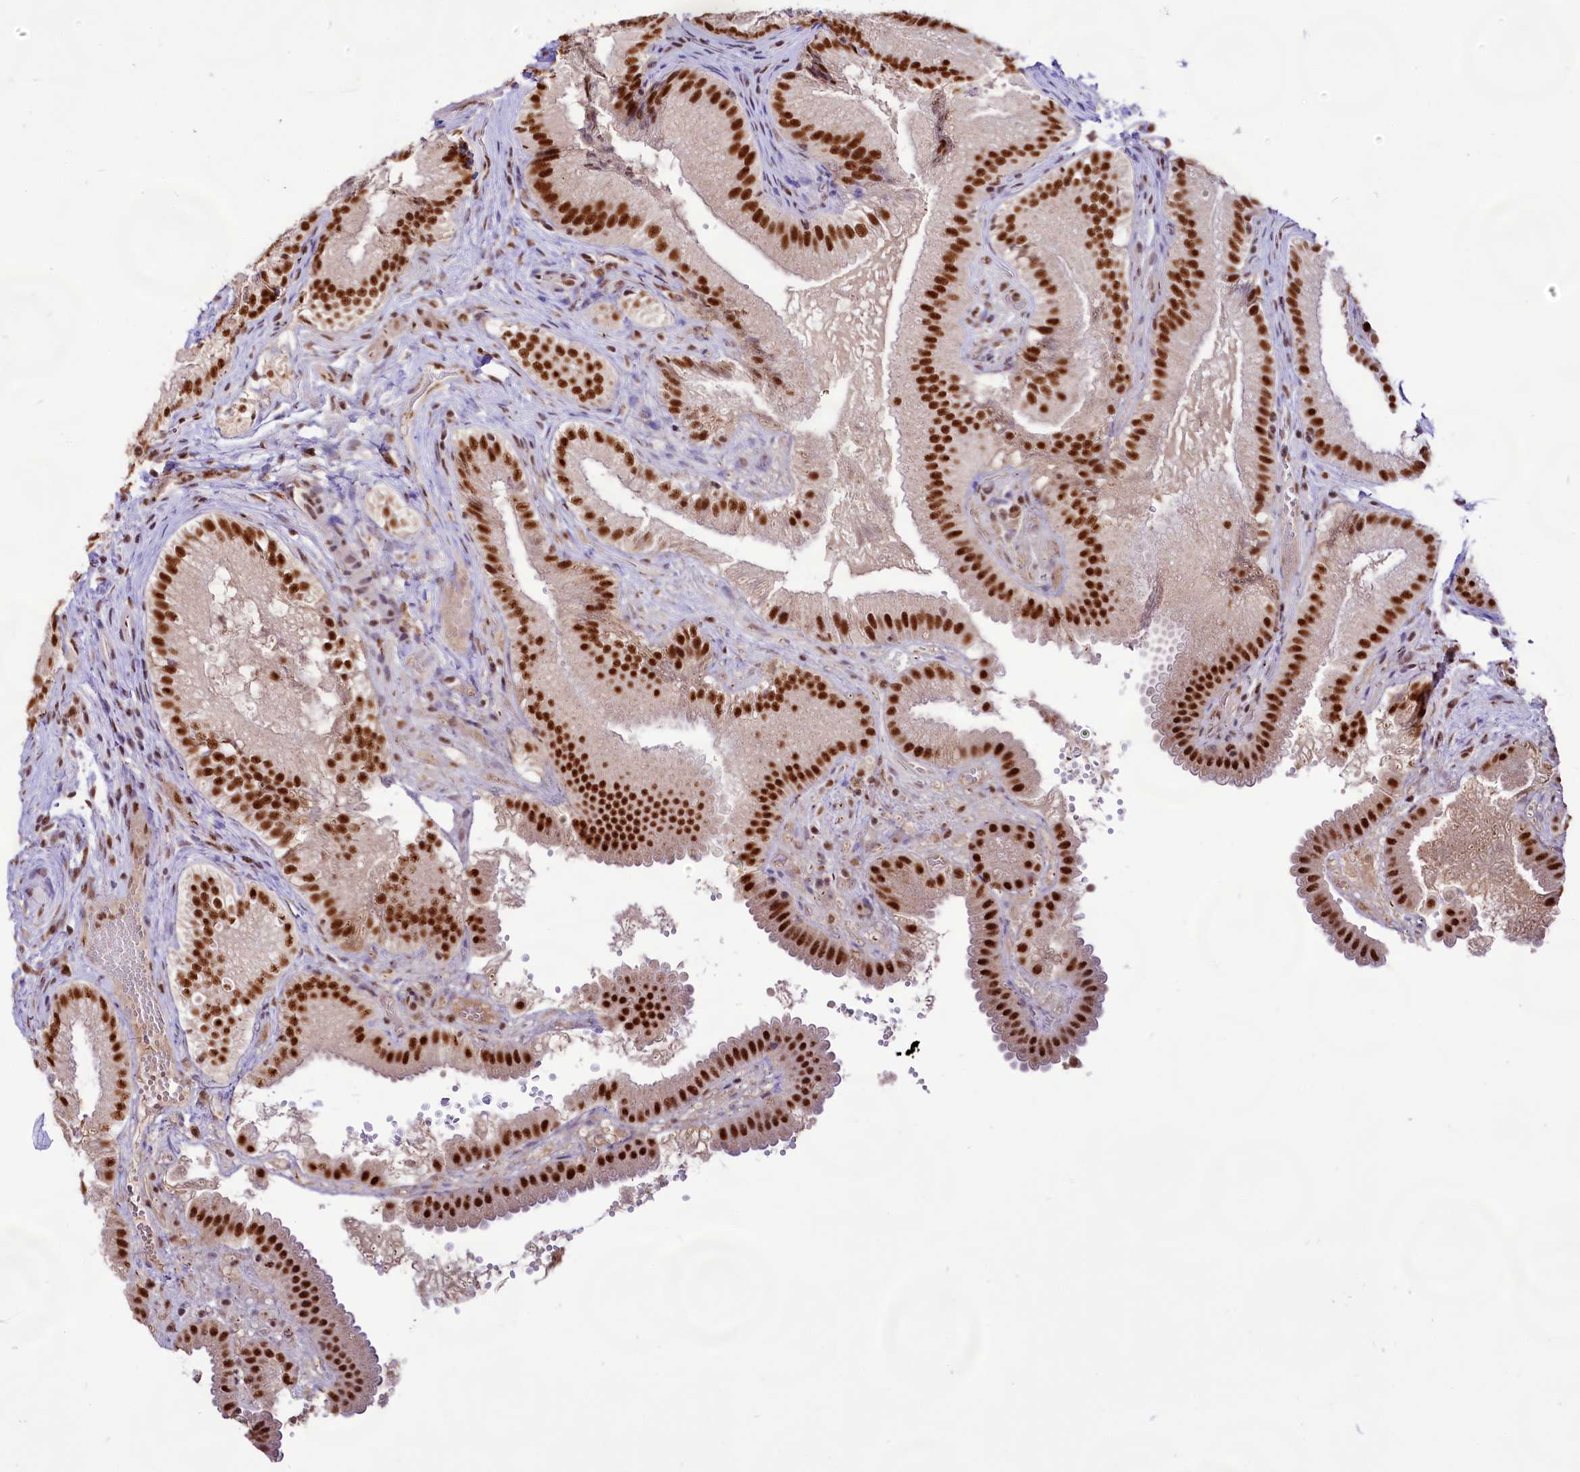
{"staining": {"intensity": "strong", "quantity": ">75%", "location": "nuclear"}, "tissue": "gallbladder", "cell_type": "Glandular cells", "image_type": "normal", "snomed": [{"axis": "morphology", "description": "Normal tissue, NOS"}, {"axis": "topography", "description": "Gallbladder"}], "caption": "Brown immunohistochemical staining in benign gallbladder exhibits strong nuclear positivity in about >75% of glandular cells.", "gene": "HIRA", "patient": {"sex": "female", "age": 30}}